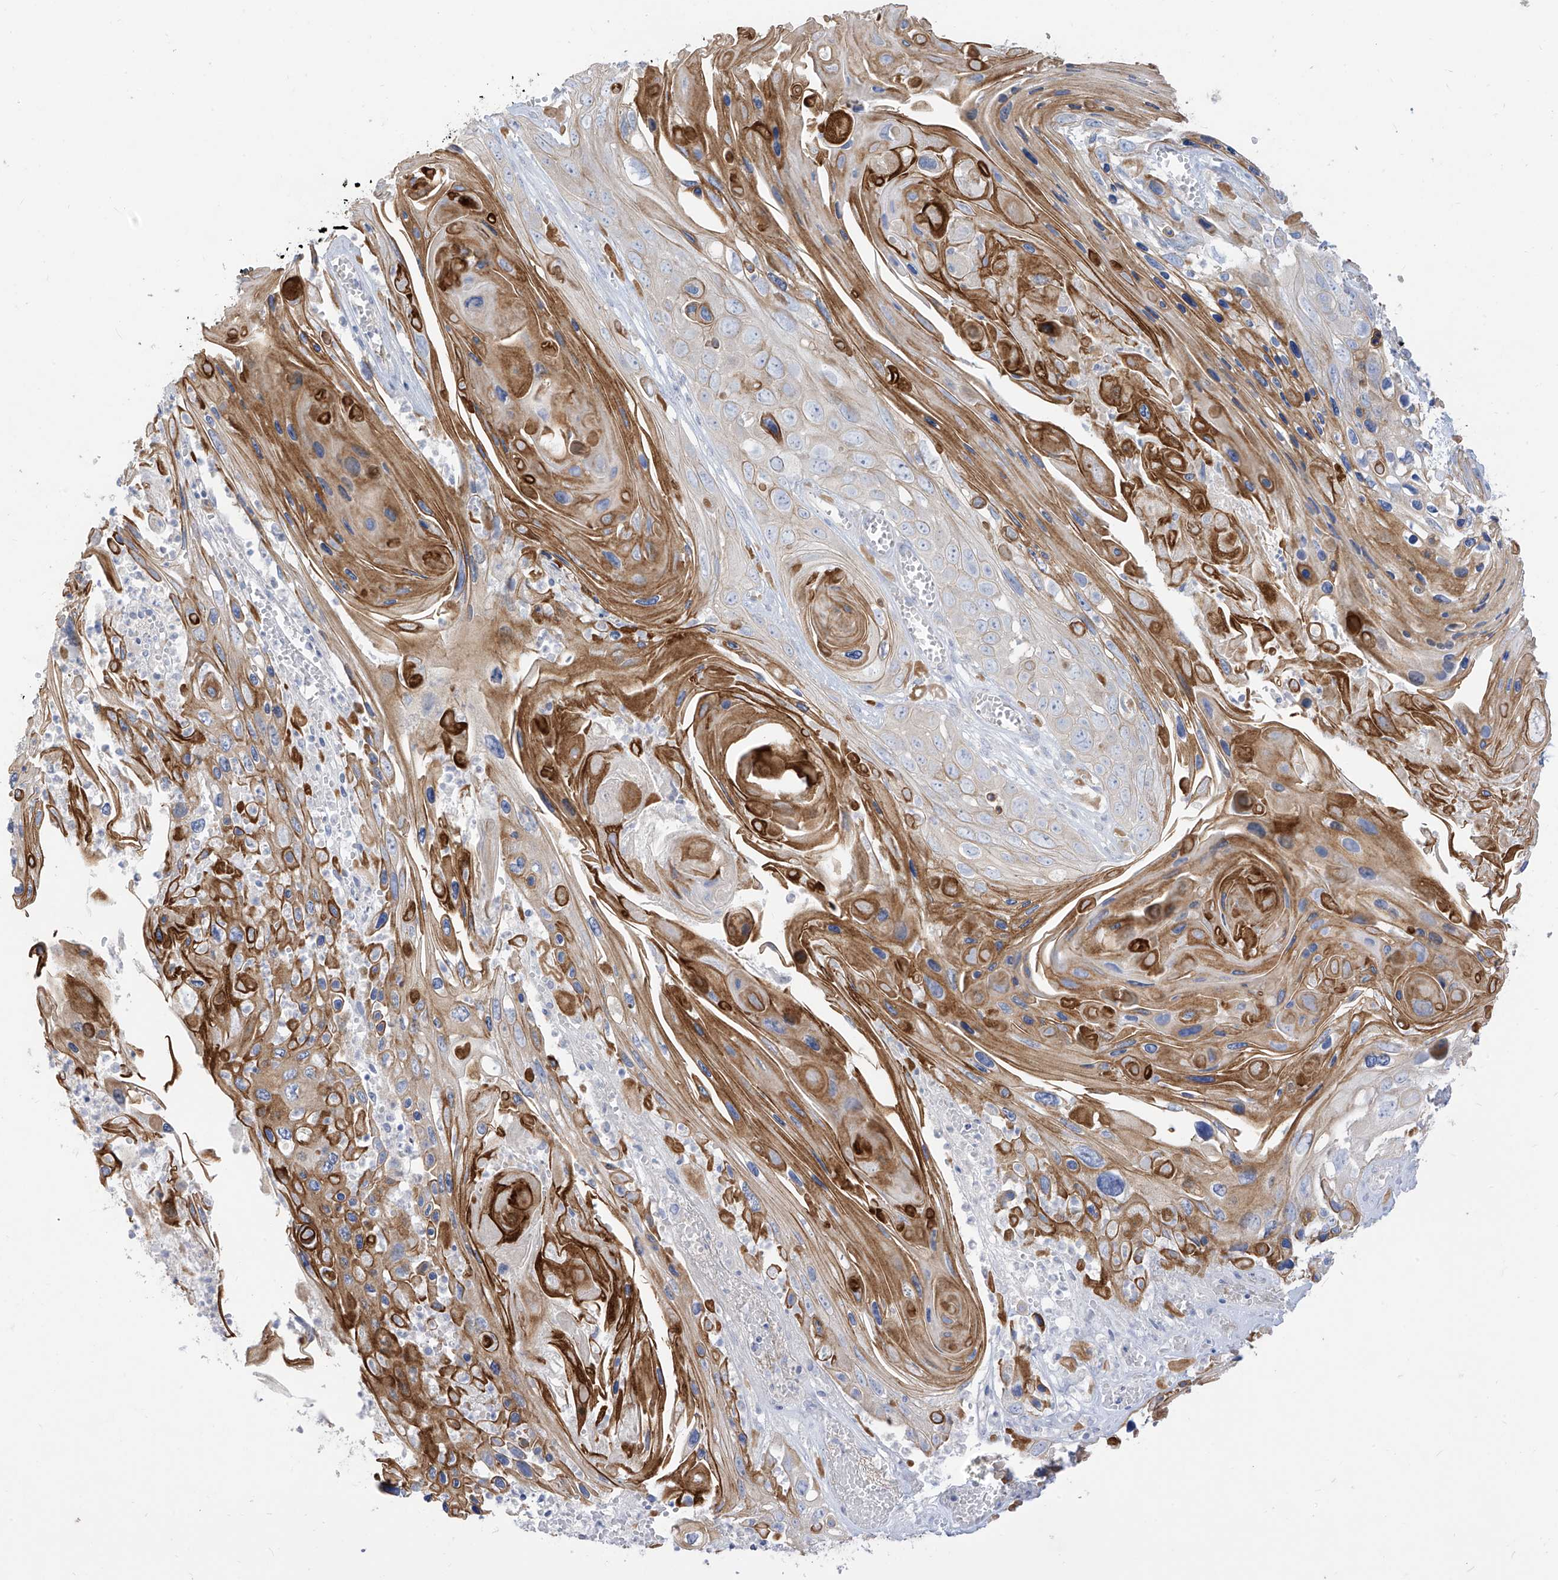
{"staining": {"intensity": "moderate", "quantity": "<25%", "location": "cytoplasmic/membranous"}, "tissue": "skin cancer", "cell_type": "Tumor cells", "image_type": "cancer", "snomed": [{"axis": "morphology", "description": "Squamous cell carcinoma, NOS"}, {"axis": "topography", "description": "Skin"}], "caption": "Tumor cells exhibit low levels of moderate cytoplasmic/membranous staining in approximately <25% of cells in squamous cell carcinoma (skin).", "gene": "ARHGEF40", "patient": {"sex": "male", "age": 55}}